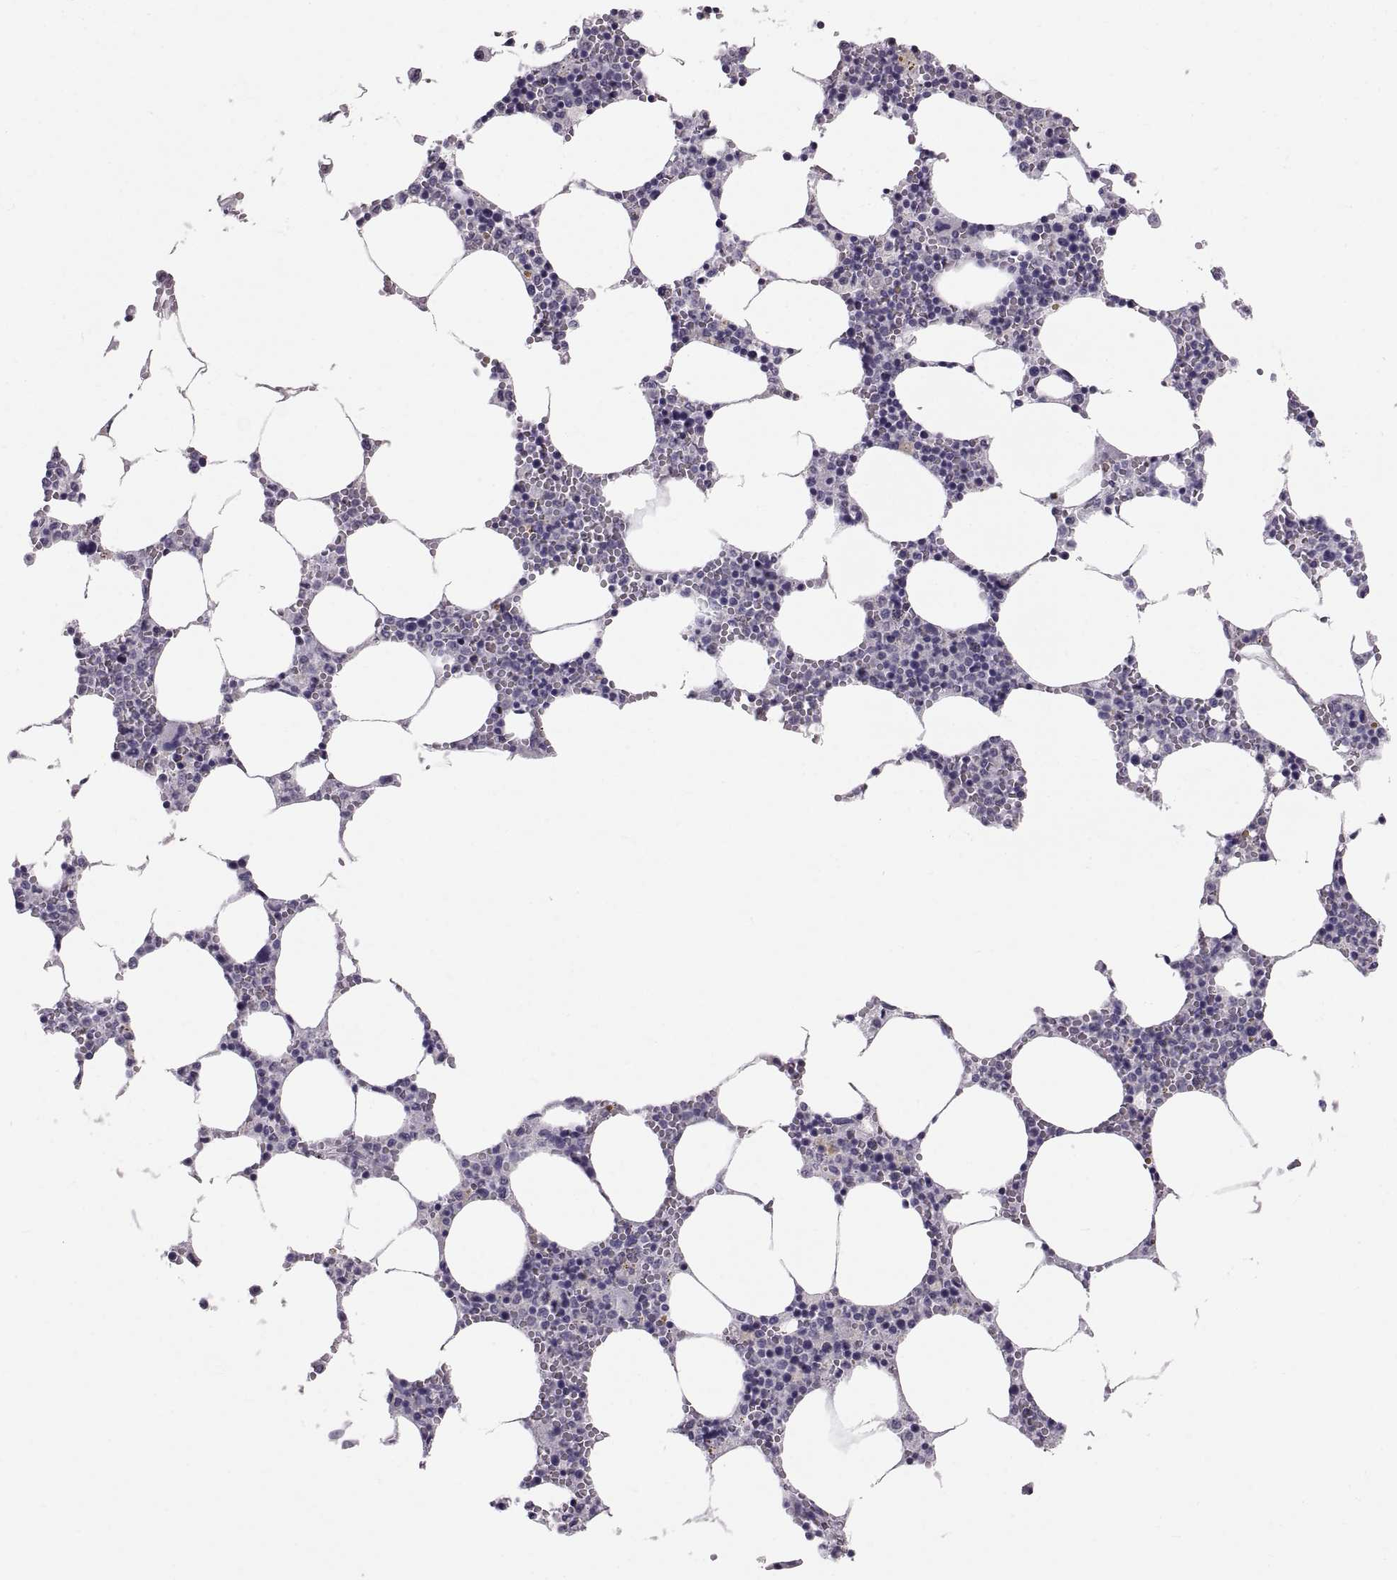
{"staining": {"intensity": "negative", "quantity": "none", "location": "none"}, "tissue": "bone marrow", "cell_type": "Hematopoietic cells", "image_type": "normal", "snomed": [{"axis": "morphology", "description": "Normal tissue, NOS"}, {"axis": "topography", "description": "Bone marrow"}], "caption": "This is an immunohistochemistry histopathology image of unremarkable human bone marrow. There is no staining in hematopoietic cells.", "gene": "SPACDR", "patient": {"sex": "female", "age": 64}}